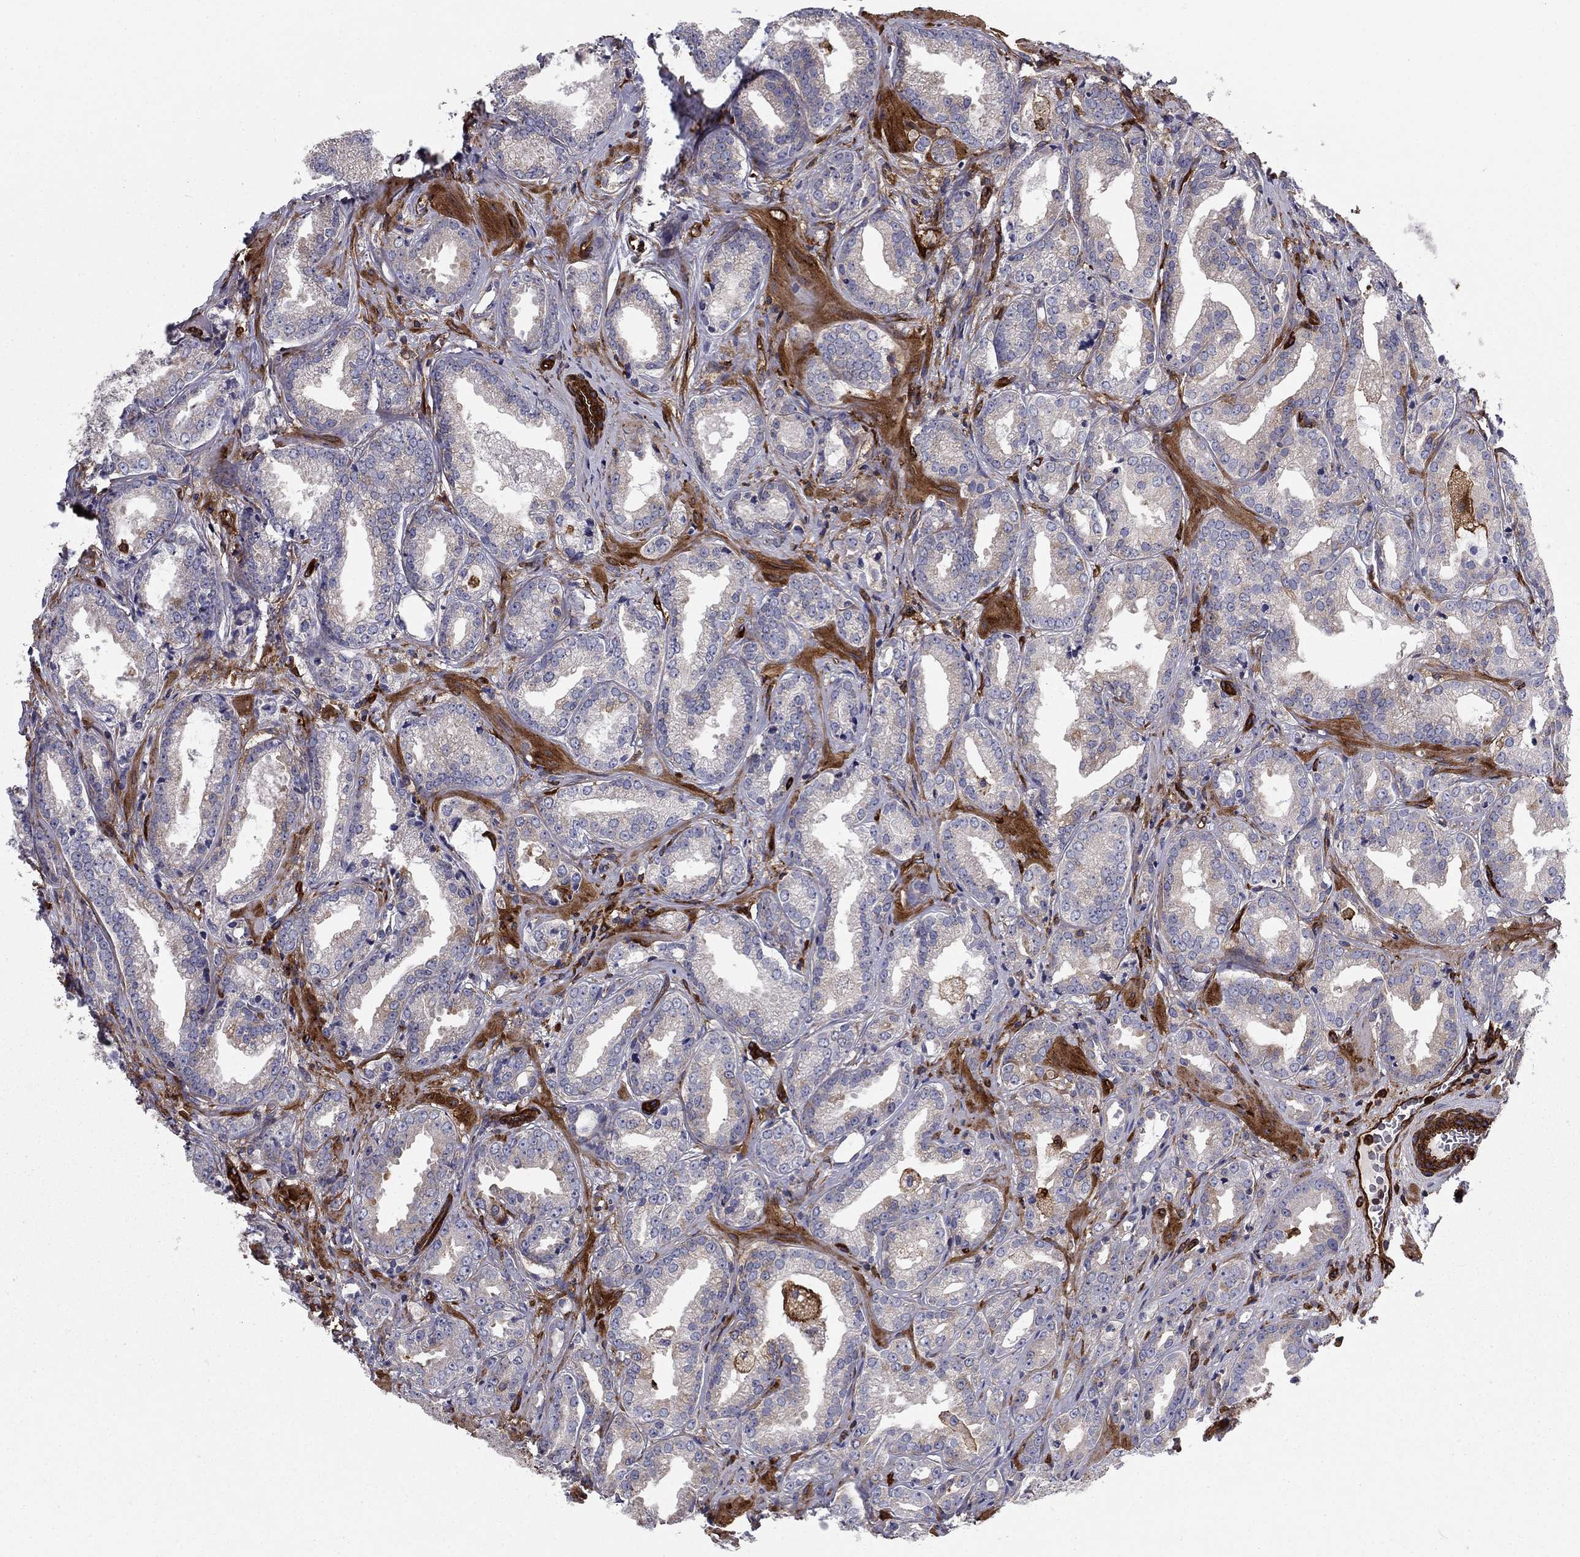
{"staining": {"intensity": "negative", "quantity": "none", "location": "none"}, "tissue": "prostate cancer", "cell_type": "Tumor cells", "image_type": "cancer", "snomed": [{"axis": "morphology", "description": "Adenocarcinoma, Medium grade"}, {"axis": "topography", "description": "Prostate and seminal vesicle, NOS"}, {"axis": "topography", "description": "Prostate"}], "caption": "An IHC micrograph of prostate cancer is shown. There is no staining in tumor cells of prostate cancer.", "gene": "EHBP1L1", "patient": {"sex": "male", "age": 65}}